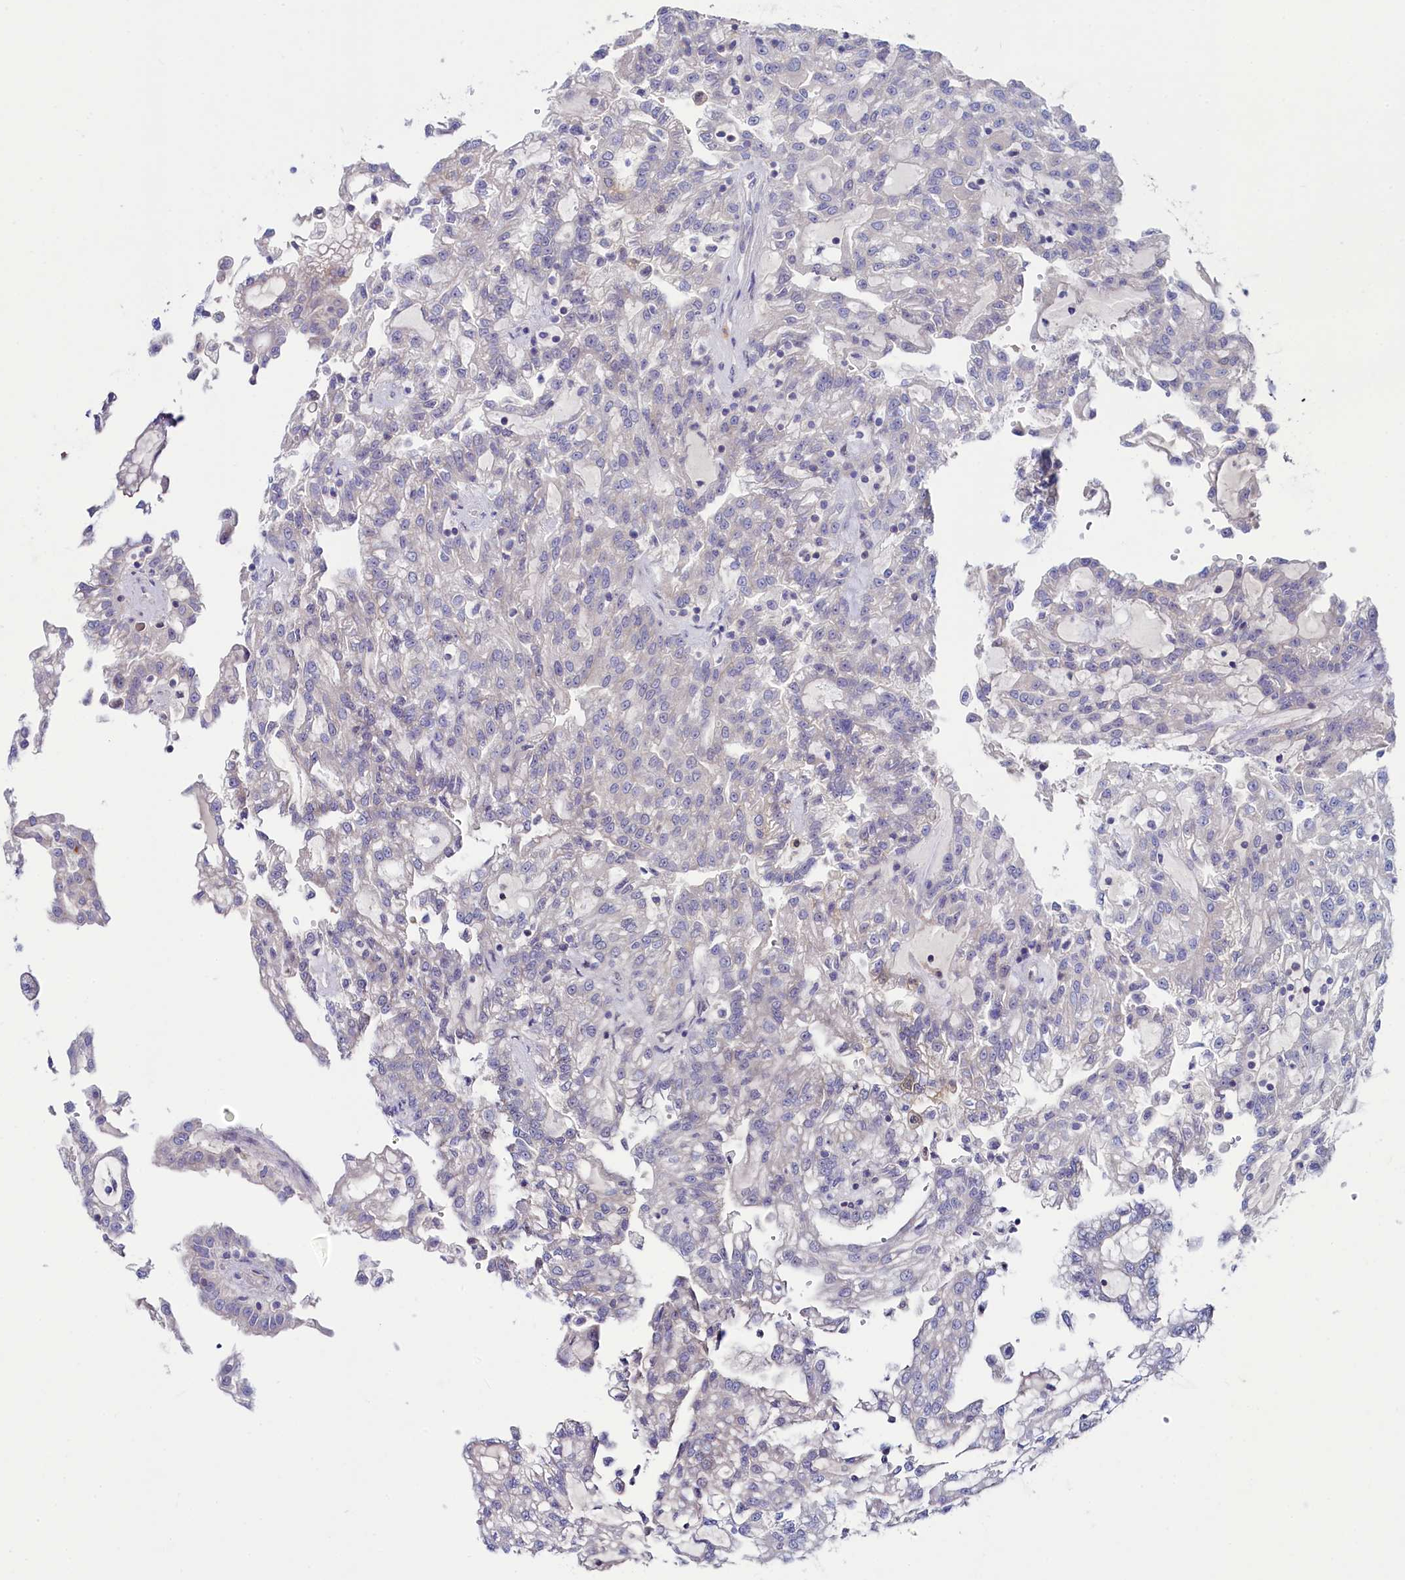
{"staining": {"intensity": "negative", "quantity": "none", "location": "none"}, "tissue": "renal cancer", "cell_type": "Tumor cells", "image_type": "cancer", "snomed": [{"axis": "morphology", "description": "Adenocarcinoma, NOS"}, {"axis": "topography", "description": "Kidney"}], "caption": "High power microscopy micrograph of an IHC micrograph of renal adenocarcinoma, revealing no significant expression in tumor cells.", "gene": "ASTE1", "patient": {"sex": "male", "age": 63}}